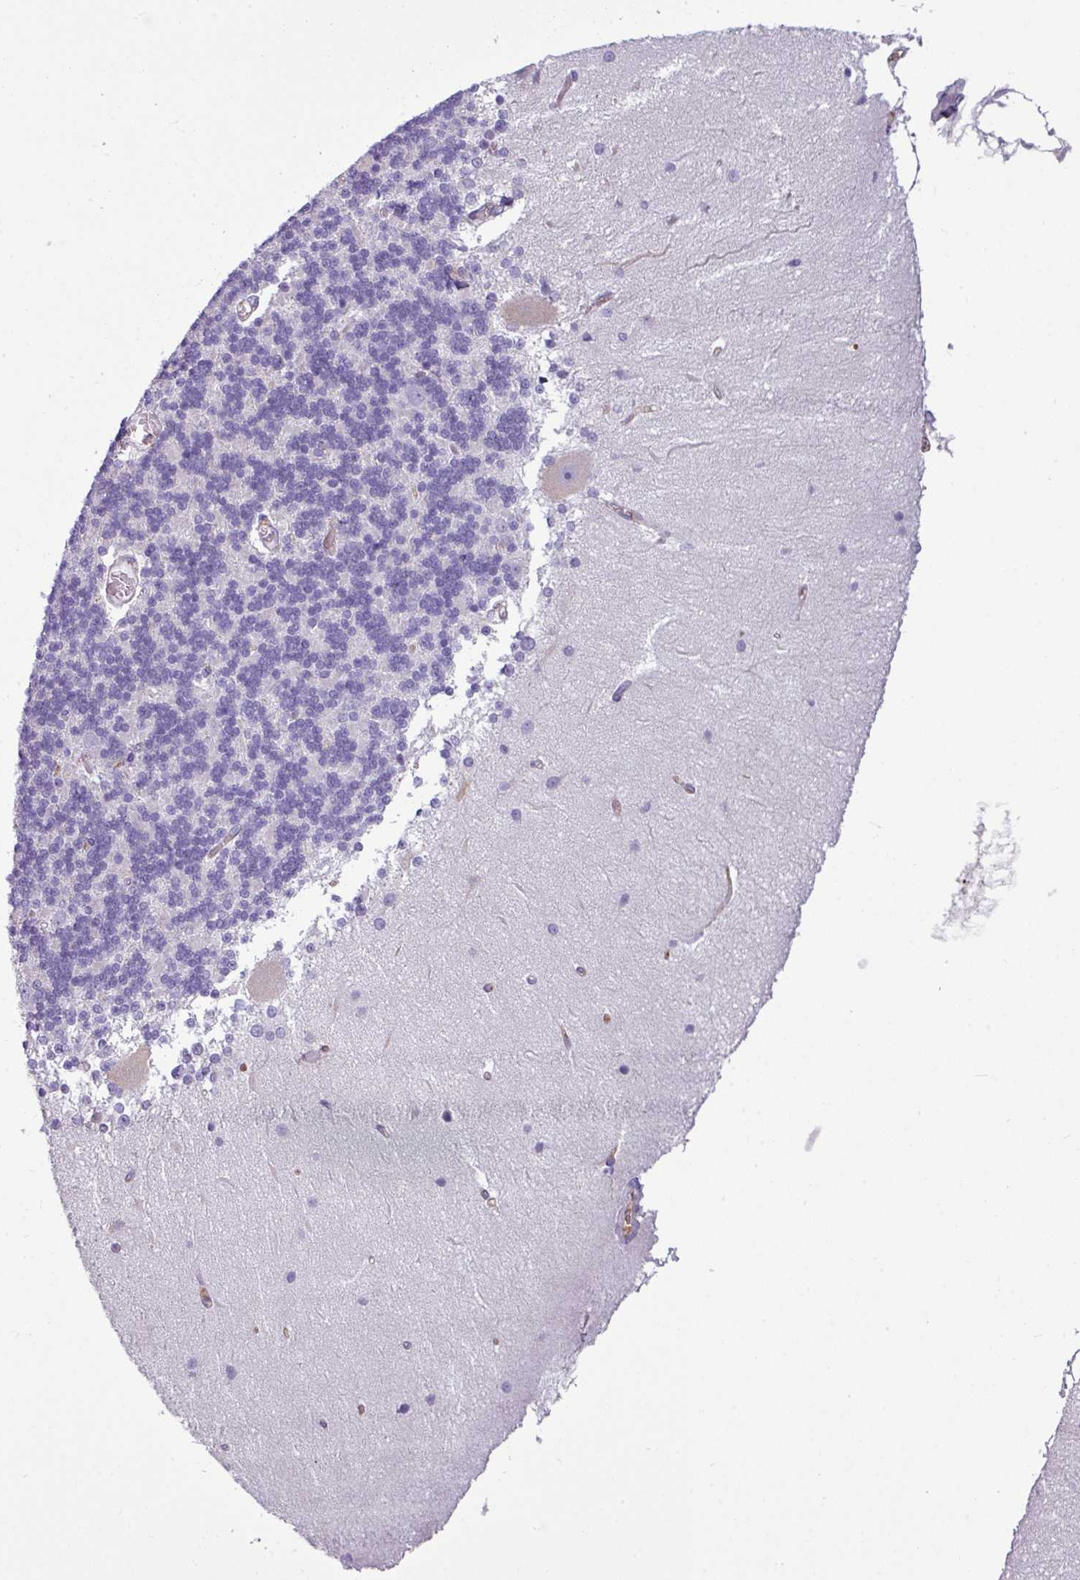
{"staining": {"intensity": "negative", "quantity": "none", "location": "none"}, "tissue": "cerebellum", "cell_type": "Cells in granular layer", "image_type": "normal", "snomed": [{"axis": "morphology", "description": "Normal tissue, NOS"}, {"axis": "topography", "description": "Cerebellum"}], "caption": "IHC histopathology image of unremarkable cerebellum stained for a protein (brown), which shows no staining in cells in granular layer.", "gene": "XNDC1N", "patient": {"sex": "female", "age": 54}}